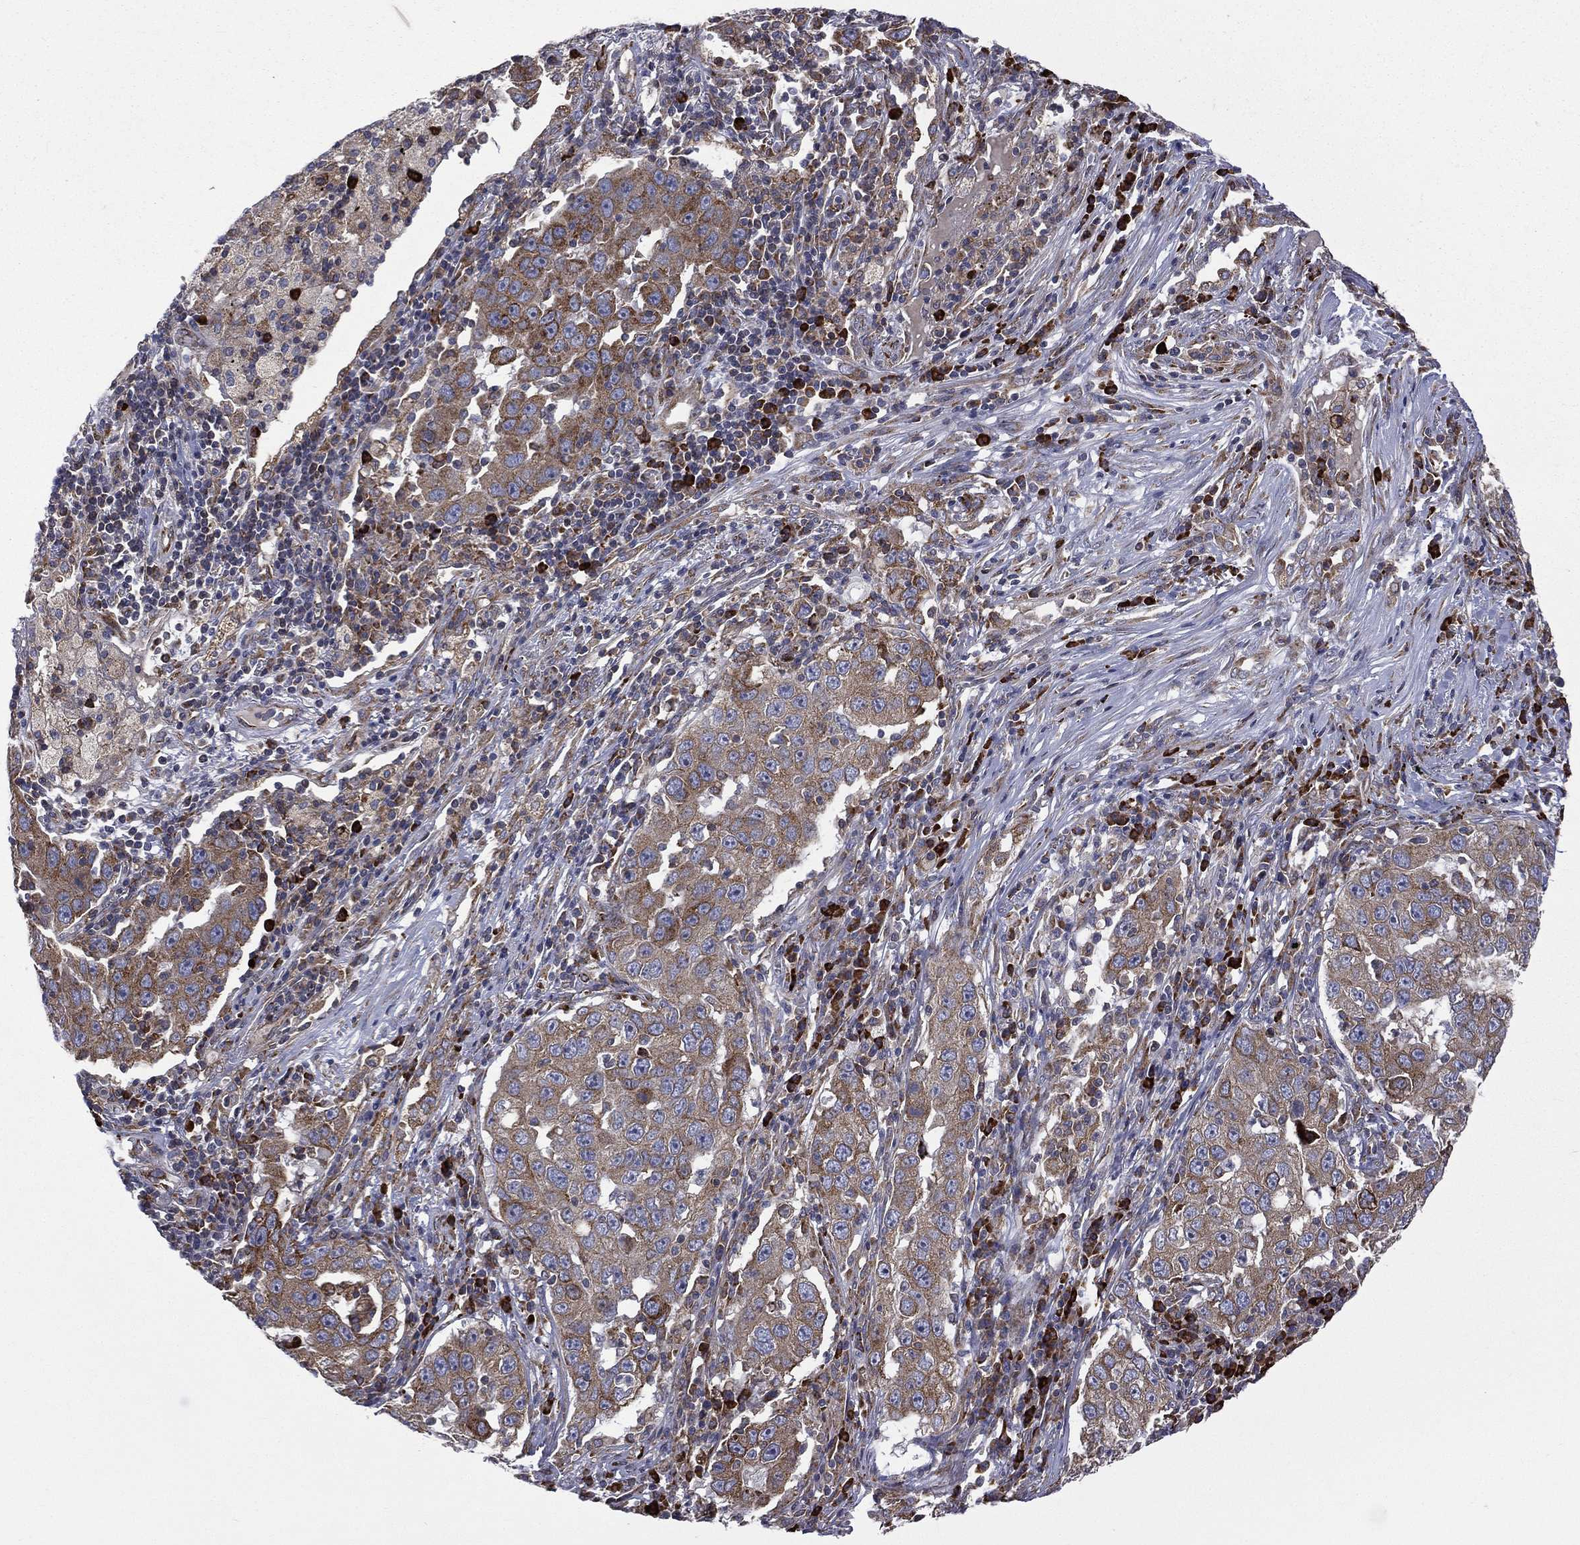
{"staining": {"intensity": "moderate", "quantity": "25%-75%", "location": "cytoplasmic/membranous"}, "tissue": "lung cancer", "cell_type": "Tumor cells", "image_type": "cancer", "snomed": [{"axis": "morphology", "description": "Adenocarcinoma, NOS"}, {"axis": "topography", "description": "Lung"}], "caption": "Lung cancer (adenocarcinoma) stained with DAB (3,3'-diaminobenzidine) immunohistochemistry (IHC) reveals medium levels of moderate cytoplasmic/membranous positivity in approximately 25%-75% of tumor cells. Using DAB (brown) and hematoxylin (blue) stains, captured at high magnification using brightfield microscopy.", "gene": "C20orf96", "patient": {"sex": "male", "age": 73}}